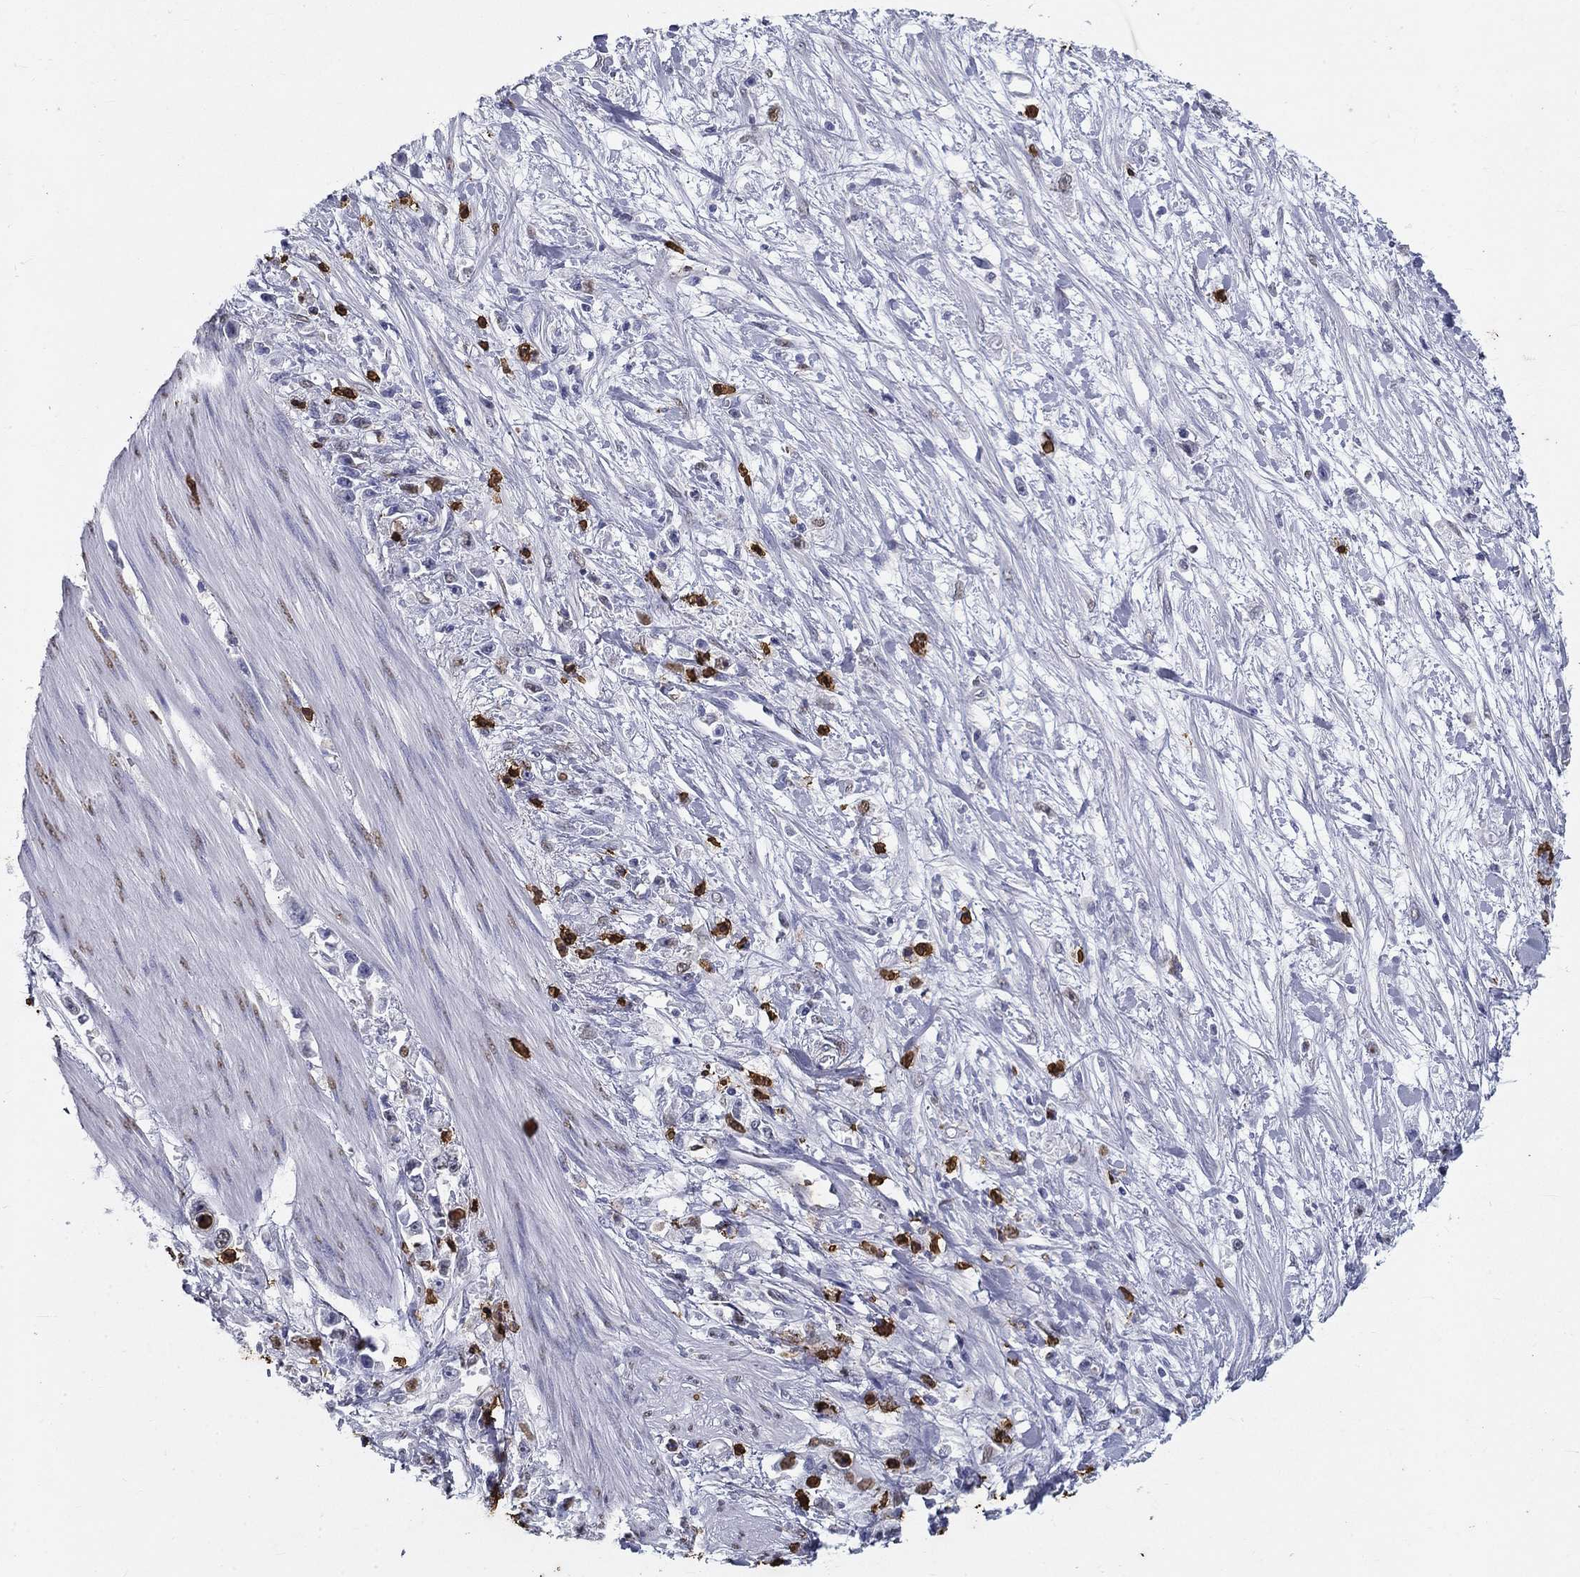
{"staining": {"intensity": "negative", "quantity": "none", "location": "none"}, "tissue": "stomach cancer", "cell_type": "Tumor cells", "image_type": "cancer", "snomed": [{"axis": "morphology", "description": "Adenocarcinoma, NOS"}, {"axis": "topography", "description": "Stomach"}], "caption": "This photomicrograph is of stomach cancer (adenocarcinoma) stained with immunohistochemistry to label a protein in brown with the nuclei are counter-stained blue. There is no expression in tumor cells.", "gene": "IGSF8", "patient": {"sex": "female", "age": 59}}